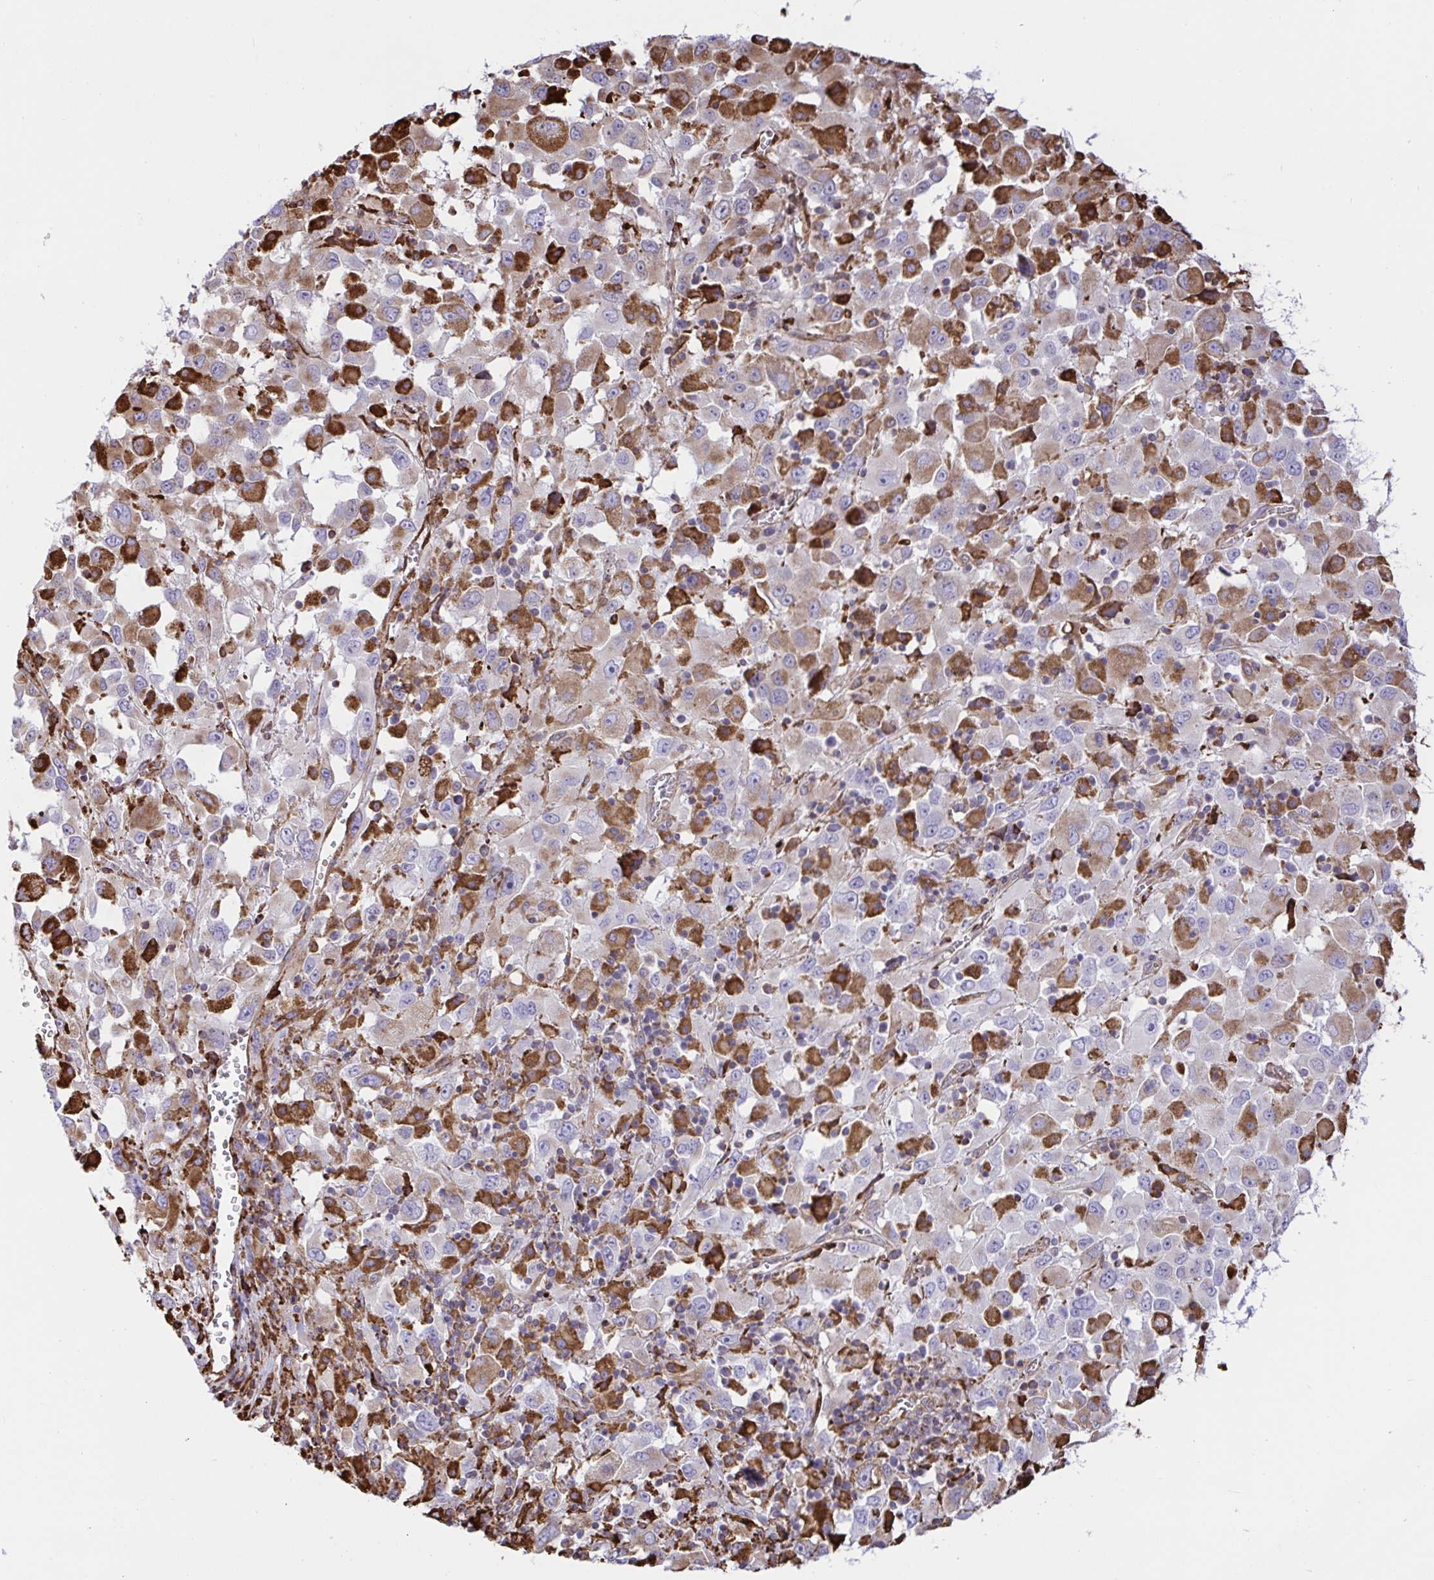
{"staining": {"intensity": "moderate", "quantity": "25%-75%", "location": "cytoplasmic/membranous"}, "tissue": "melanoma", "cell_type": "Tumor cells", "image_type": "cancer", "snomed": [{"axis": "morphology", "description": "Malignant melanoma, Metastatic site"}, {"axis": "topography", "description": "Soft tissue"}], "caption": "Tumor cells show moderate cytoplasmic/membranous positivity in approximately 25%-75% of cells in melanoma. (Stains: DAB in brown, nuclei in blue, Microscopy: brightfield microscopy at high magnification).", "gene": "CLGN", "patient": {"sex": "male", "age": 50}}